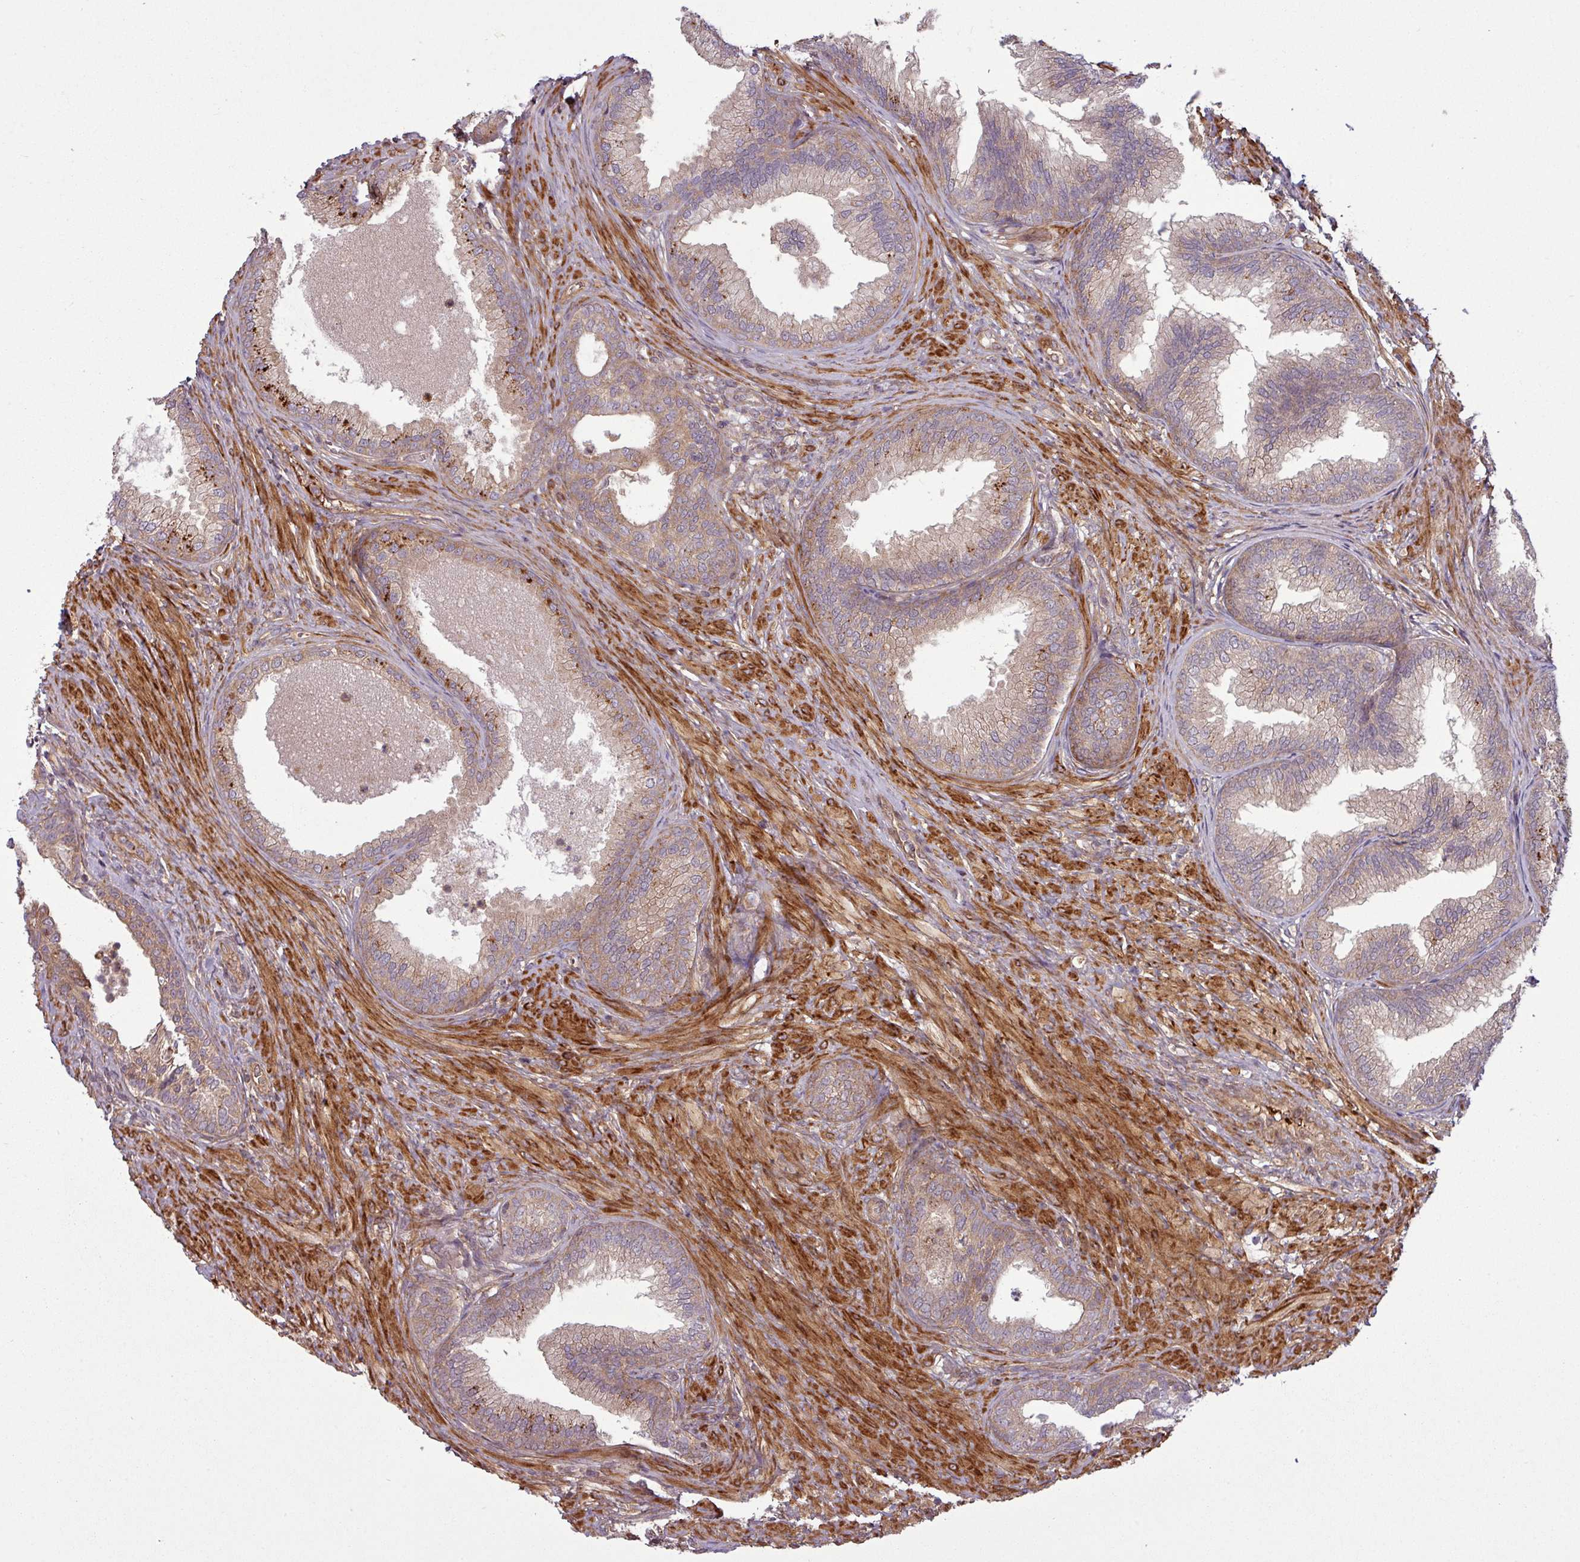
{"staining": {"intensity": "weak", "quantity": "25%-75%", "location": "cytoplasmic/membranous"}, "tissue": "prostate", "cell_type": "Glandular cells", "image_type": "normal", "snomed": [{"axis": "morphology", "description": "Normal tissue, NOS"}, {"axis": "topography", "description": "Prostate"}], "caption": "Immunohistochemical staining of unremarkable human prostate displays low levels of weak cytoplasmic/membranous positivity in approximately 25%-75% of glandular cells.", "gene": "SNRNP25", "patient": {"sex": "male", "age": 76}}